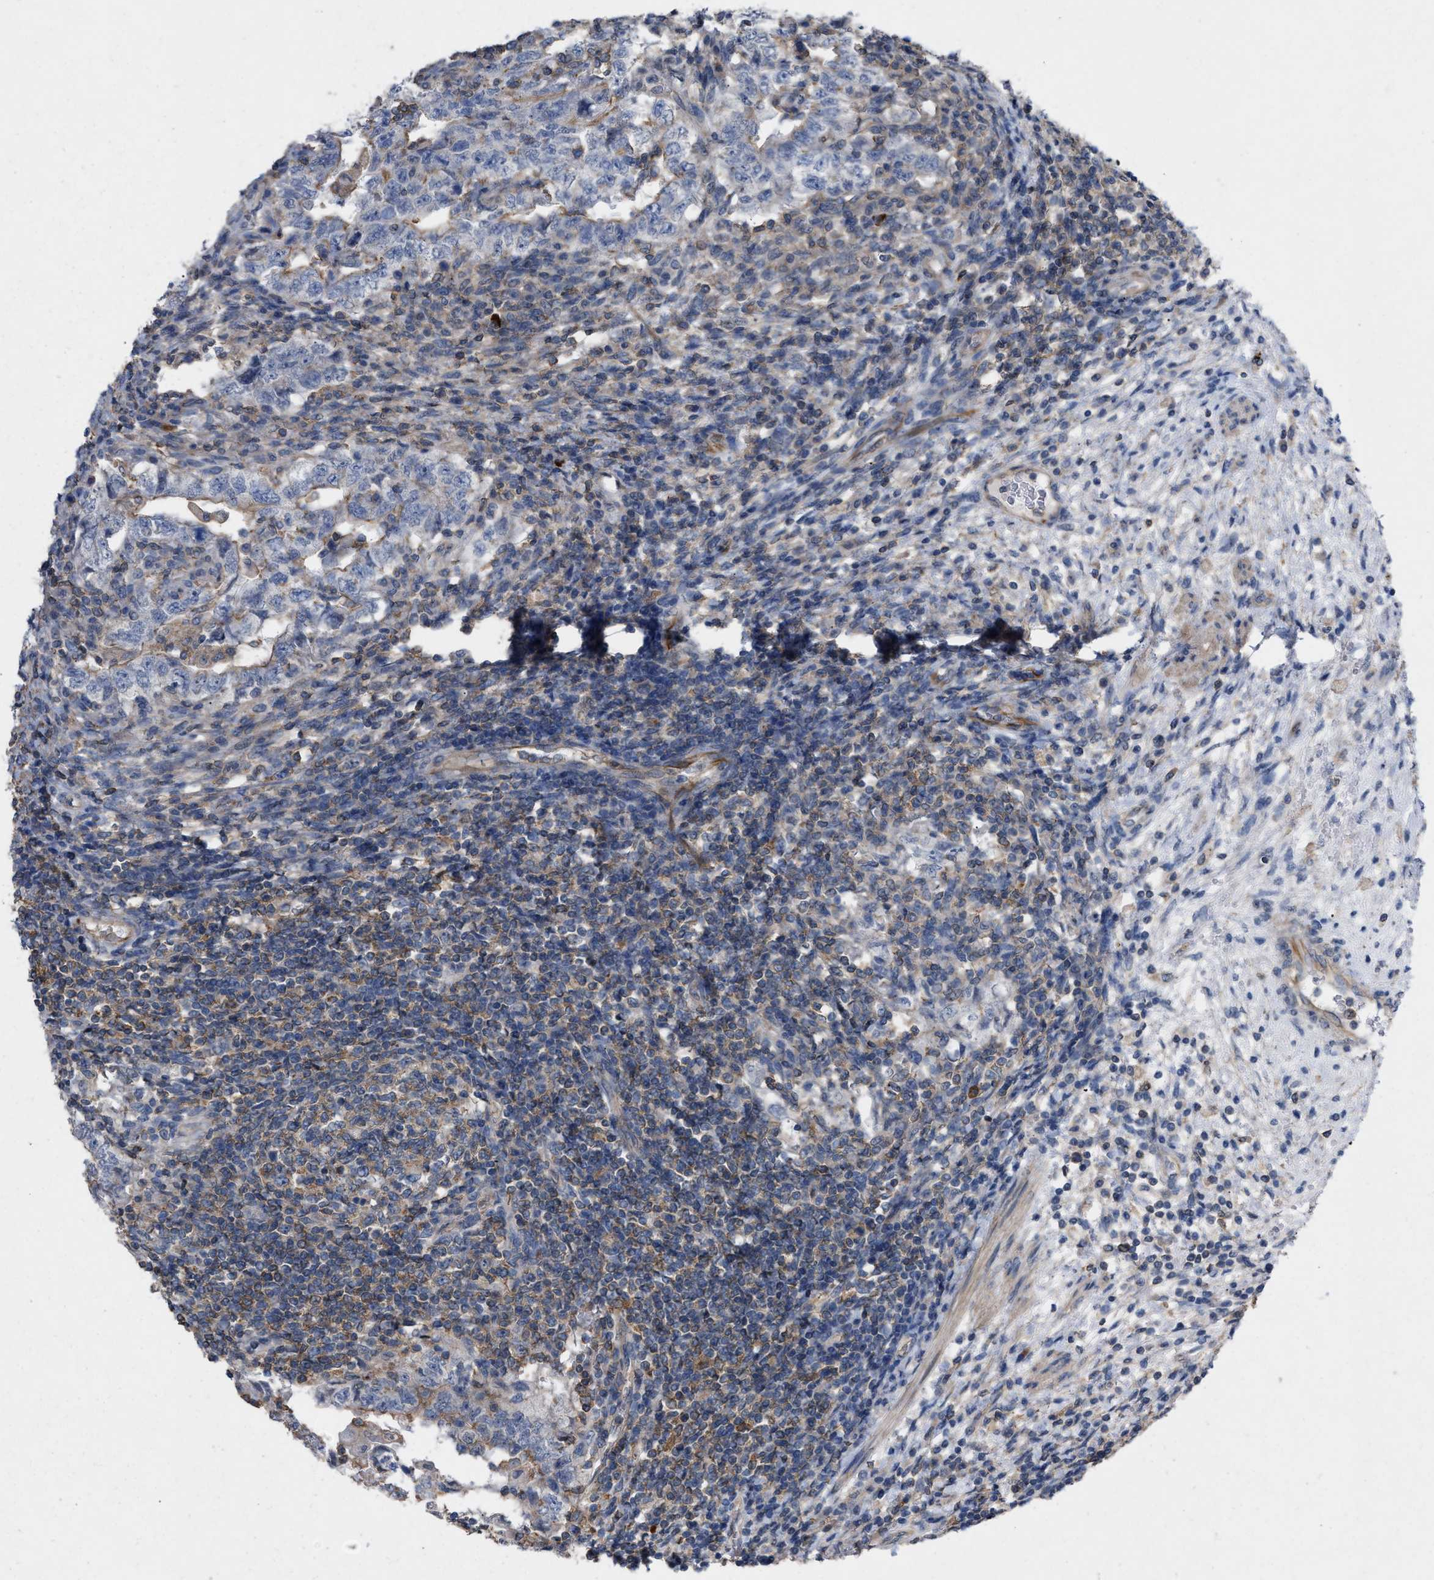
{"staining": {"intensity": "weak", "quantity": "<25%", "location": "cytoplasmic/membranous"}, "tissue": "testis cancer", "cell_type": "Tumor cells", "image_type": "cancer", "snomed": [{"axis": "morphology", "description": "Carcinoma, Embryonal, NOS"}, {"axis": "topography", "description": "Testis"}], "caption": "The immunohistochemistry (IHC) micrograph has no significant positivity in tumor cells of testis embryonal carcinoma tissue.", "gene": "TMEM131", "patient": {"sex": "male", "age": 26}}